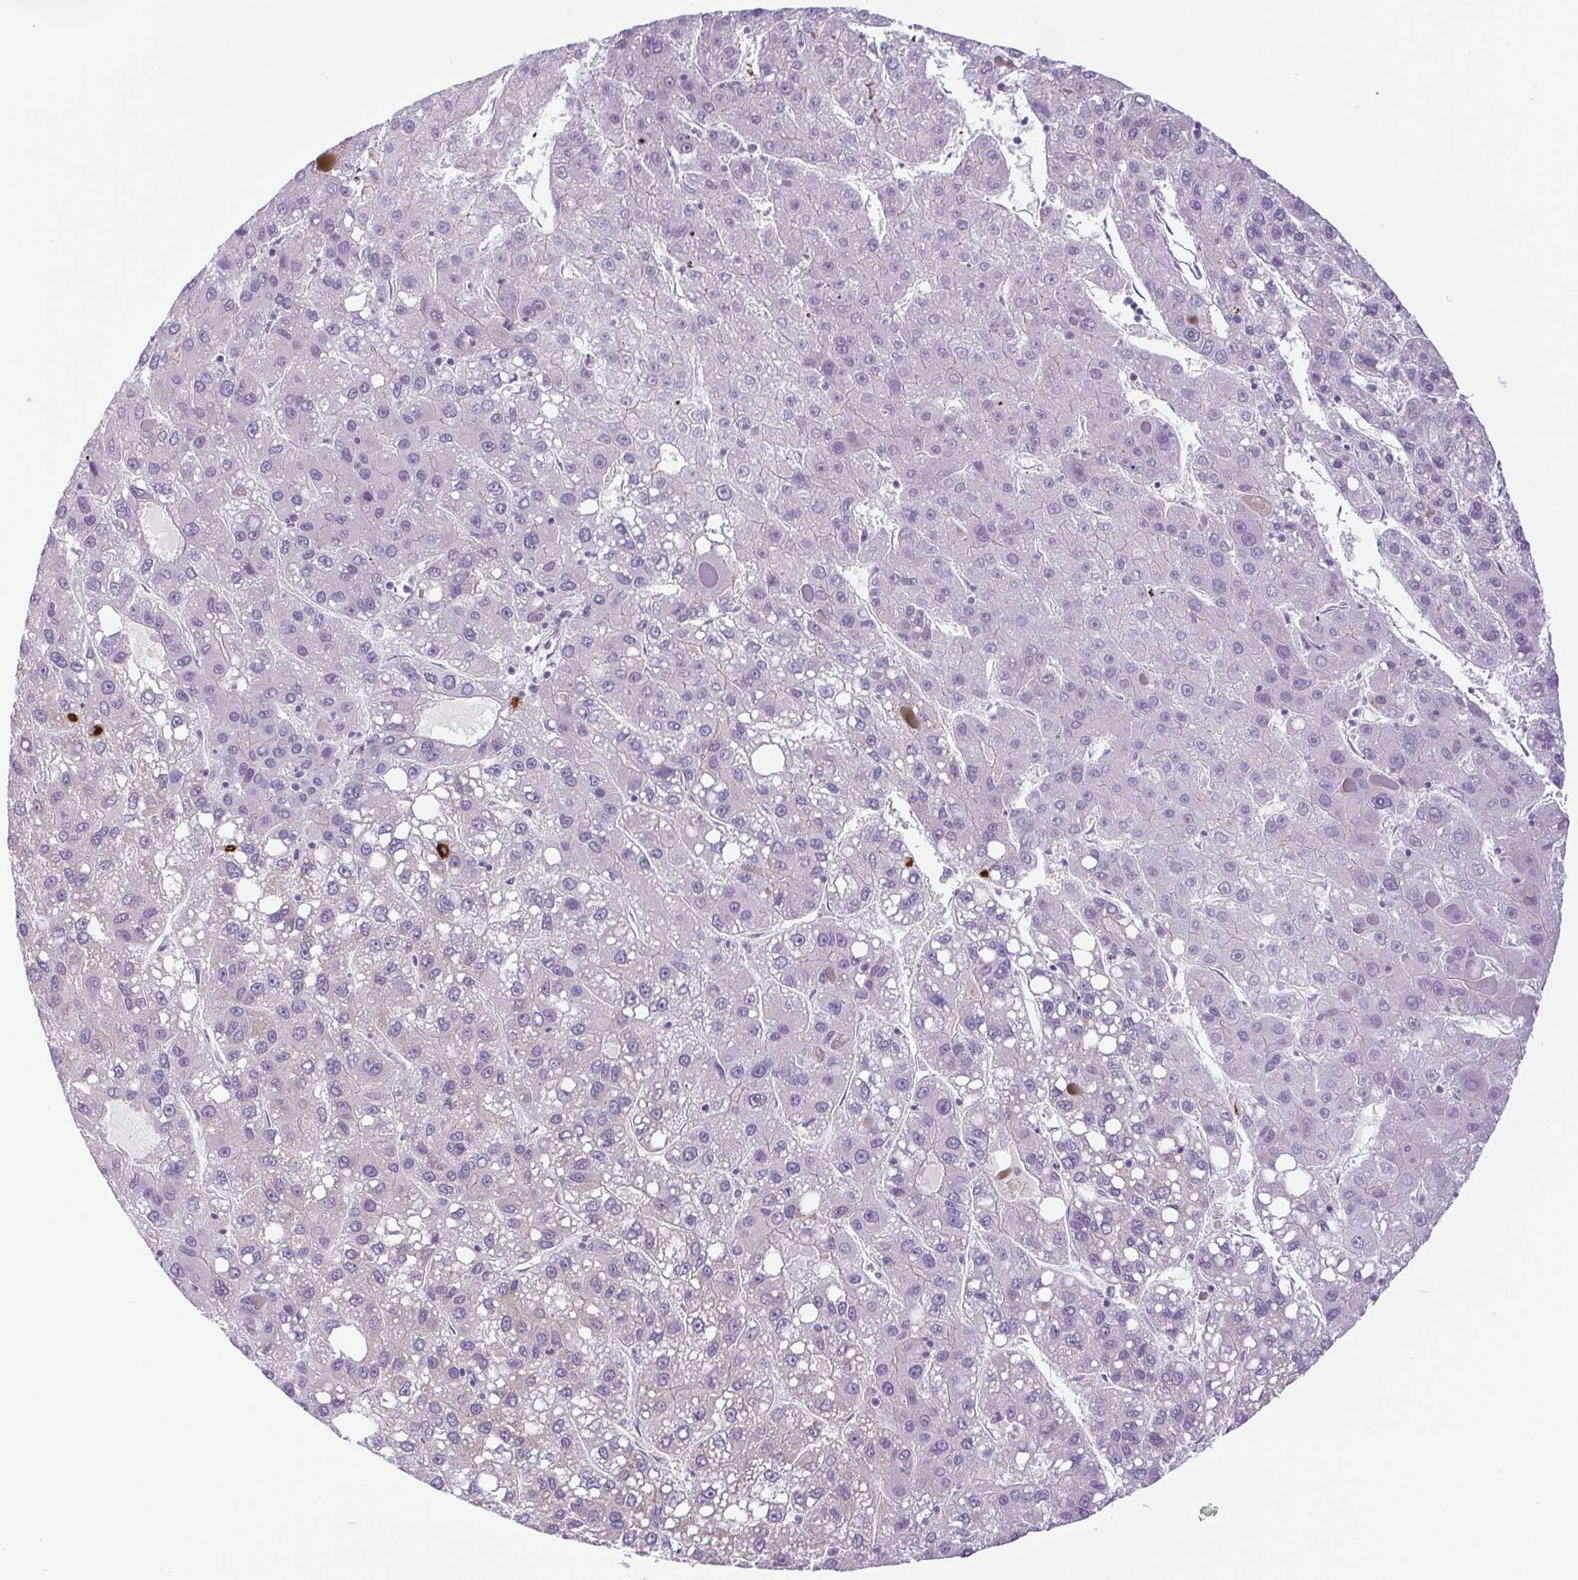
{"staining": {"intensity": "negative", "quantity": "none", "location": "none"}, "tissue": "liver cancer", "cell_type": "Tumor cells", "image_type": "cancer", "snomed": [{"axis": "morphology", "description": "Carcinoma, Hepatocellular, NOS"}, {"axis": "topography", "description": "Liver"}], "caption": "Photomicrograph shows no significant protein expression in tumor cells of liver hepatocellular carcinoma.", "gene": "FAM177B", "patient": {"sex": "female", "age": 82}}